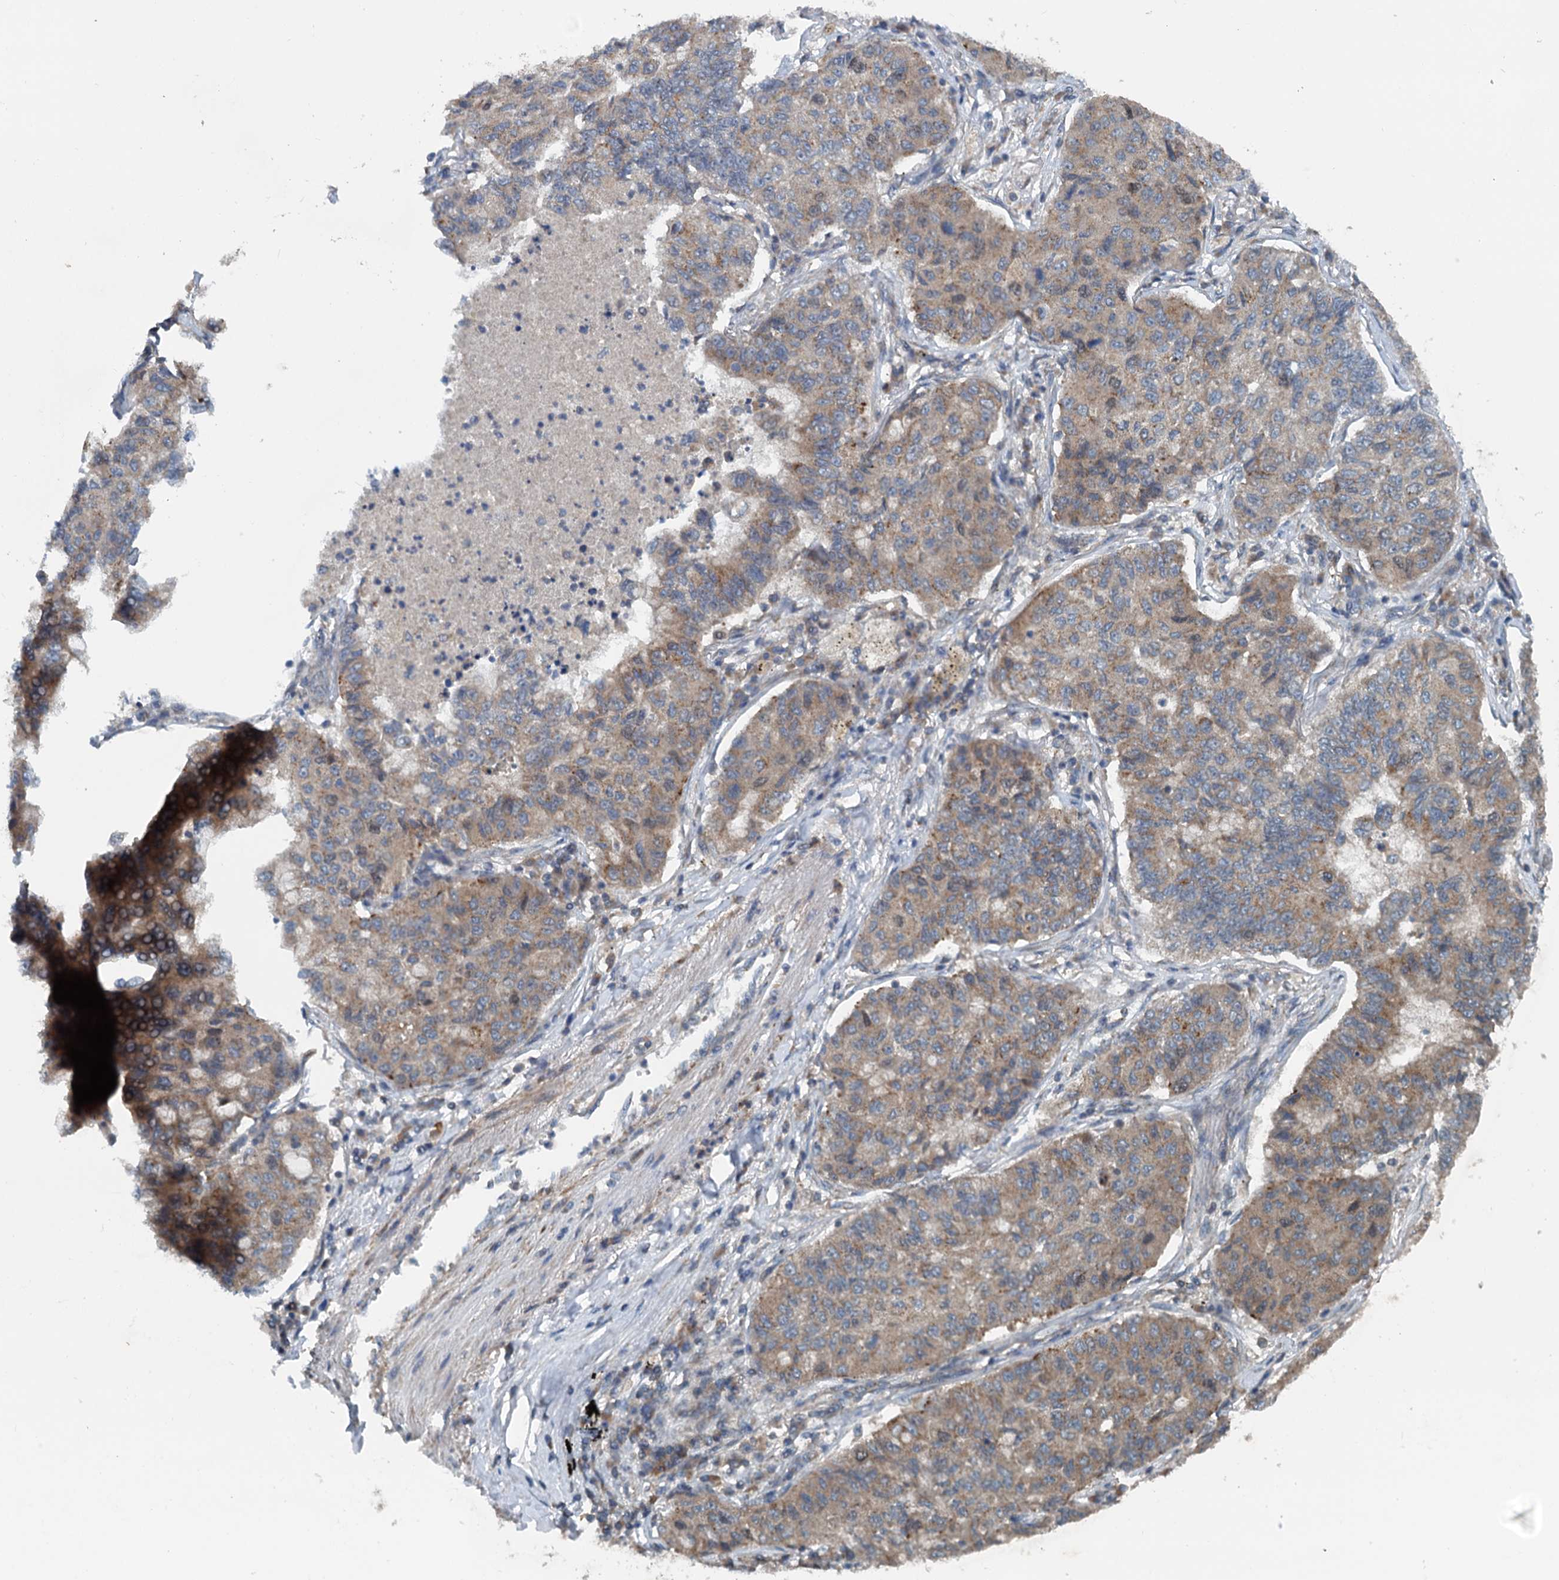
{"staining": {"intensity": "moderate", "quantity": "25%-75%", "location": "cytoplasmic/membranous"}, "tissue": "lung cancer", "cell_type": "Tumor cells", "image_type": "cancer", "snomed": [{"axis": "morphology", "description": "Squamous cell carcinoma, NOS"}, {"axis": "topography", "description": "Lung"}], "caption": "This micrograph reveals squamous cell carcinoma (lung) stained with immunohistochemistry to label a protein in brown. The cytoplasmic/membranous of tumor cells show moderate positivity for the protein. Nuclei are counter-stained blue.", "gene": "TEDC1", "patient": {"sex": "male", "age": 74}}